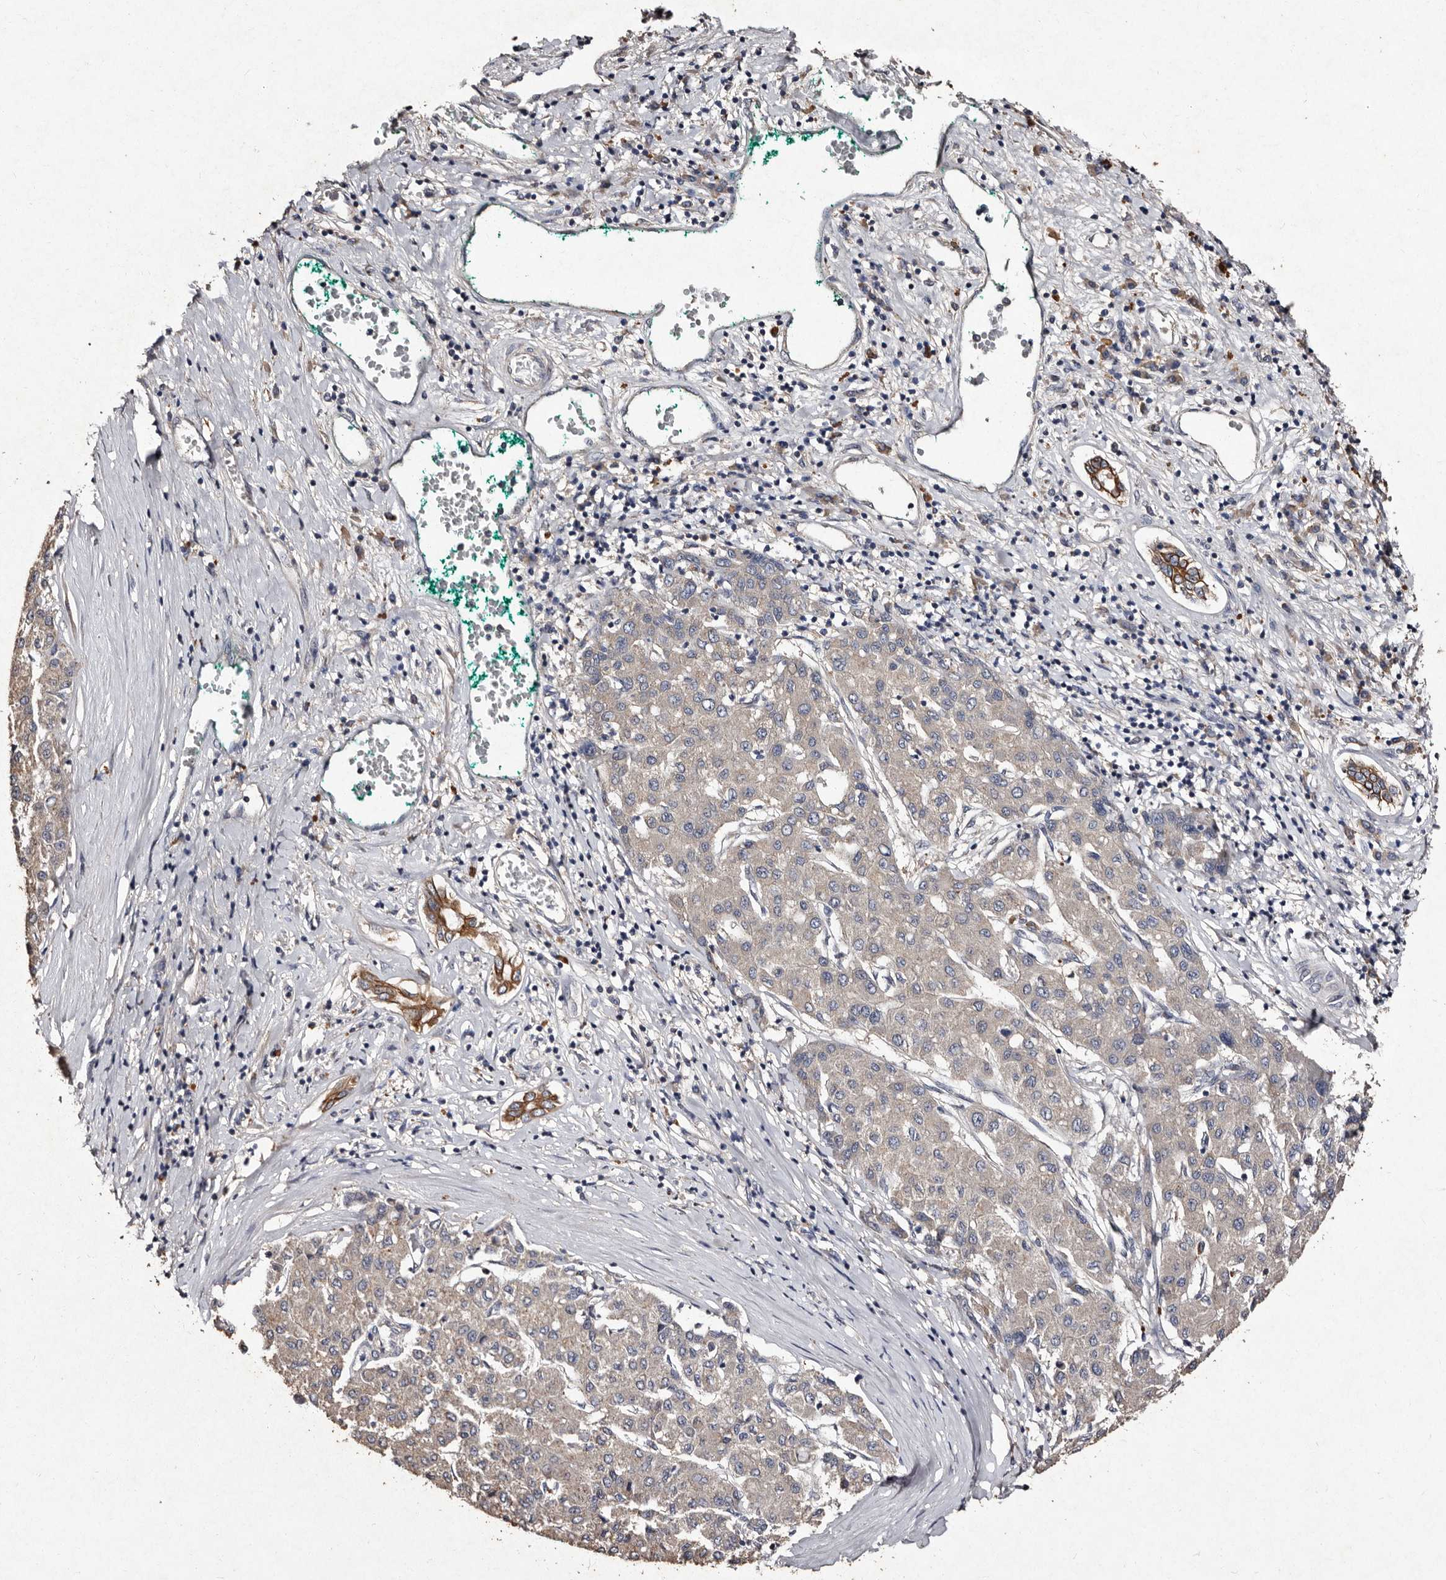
{"staining": {"intensity": "negative", "quantity": "none", "location": "none"}, "tissue": "liver cancer", "cell_type": "Tumor cells", "image_type": "cancer", "snomed": [{"axis": "morphology", "description": "Carcinoma, Hepatocellular, NOS"}, {"axis": "topography", "description": "Liver"}], "caption": "Immunohistochemical staining of human liver cancer (hepatocellular carcinoma) shows no significant expression in tumor cells.", "gene": "TFB1M", "patient": {"sex": "male", "age": 65}}